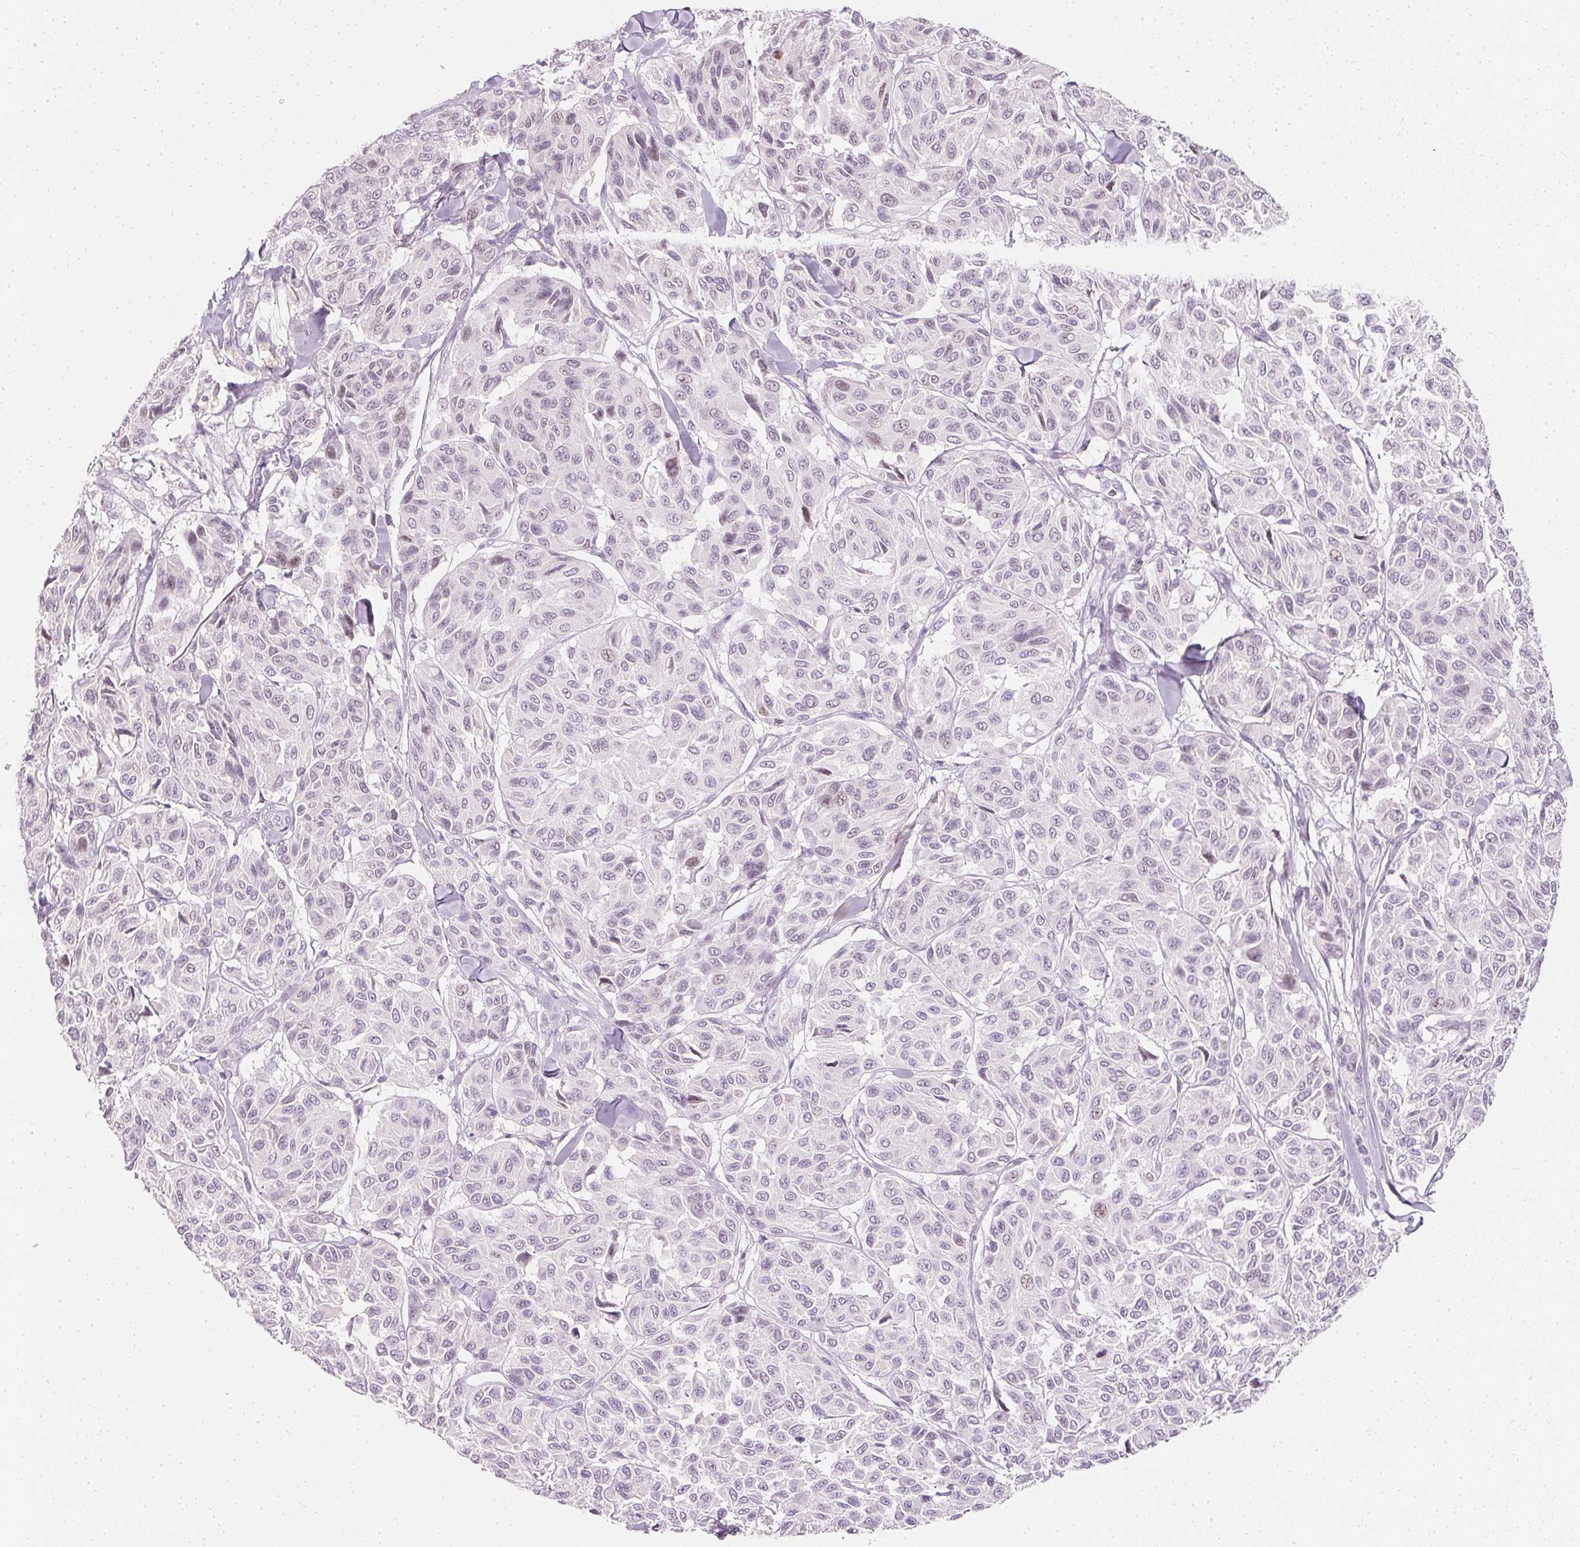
{"staining": {"intensity": "weak", "quantity": "<25%", "location": "nuclear"}, "tissue": "melanoma", "cell_type": "Tumor cells", "image_type": "cancer", "snomed": [{"axis": "morphology", "description": "Malignant melanoma, NOS"}, {"axis": "topography", "description": "Skin"}], "caption": "Human malignant melanoma stained for a protein using immunohistochemistry (IHC) demonstrates no expression in tumor cells.", "gene": "ELAVL3", "patient": {"sex": "female", "age": 66}}